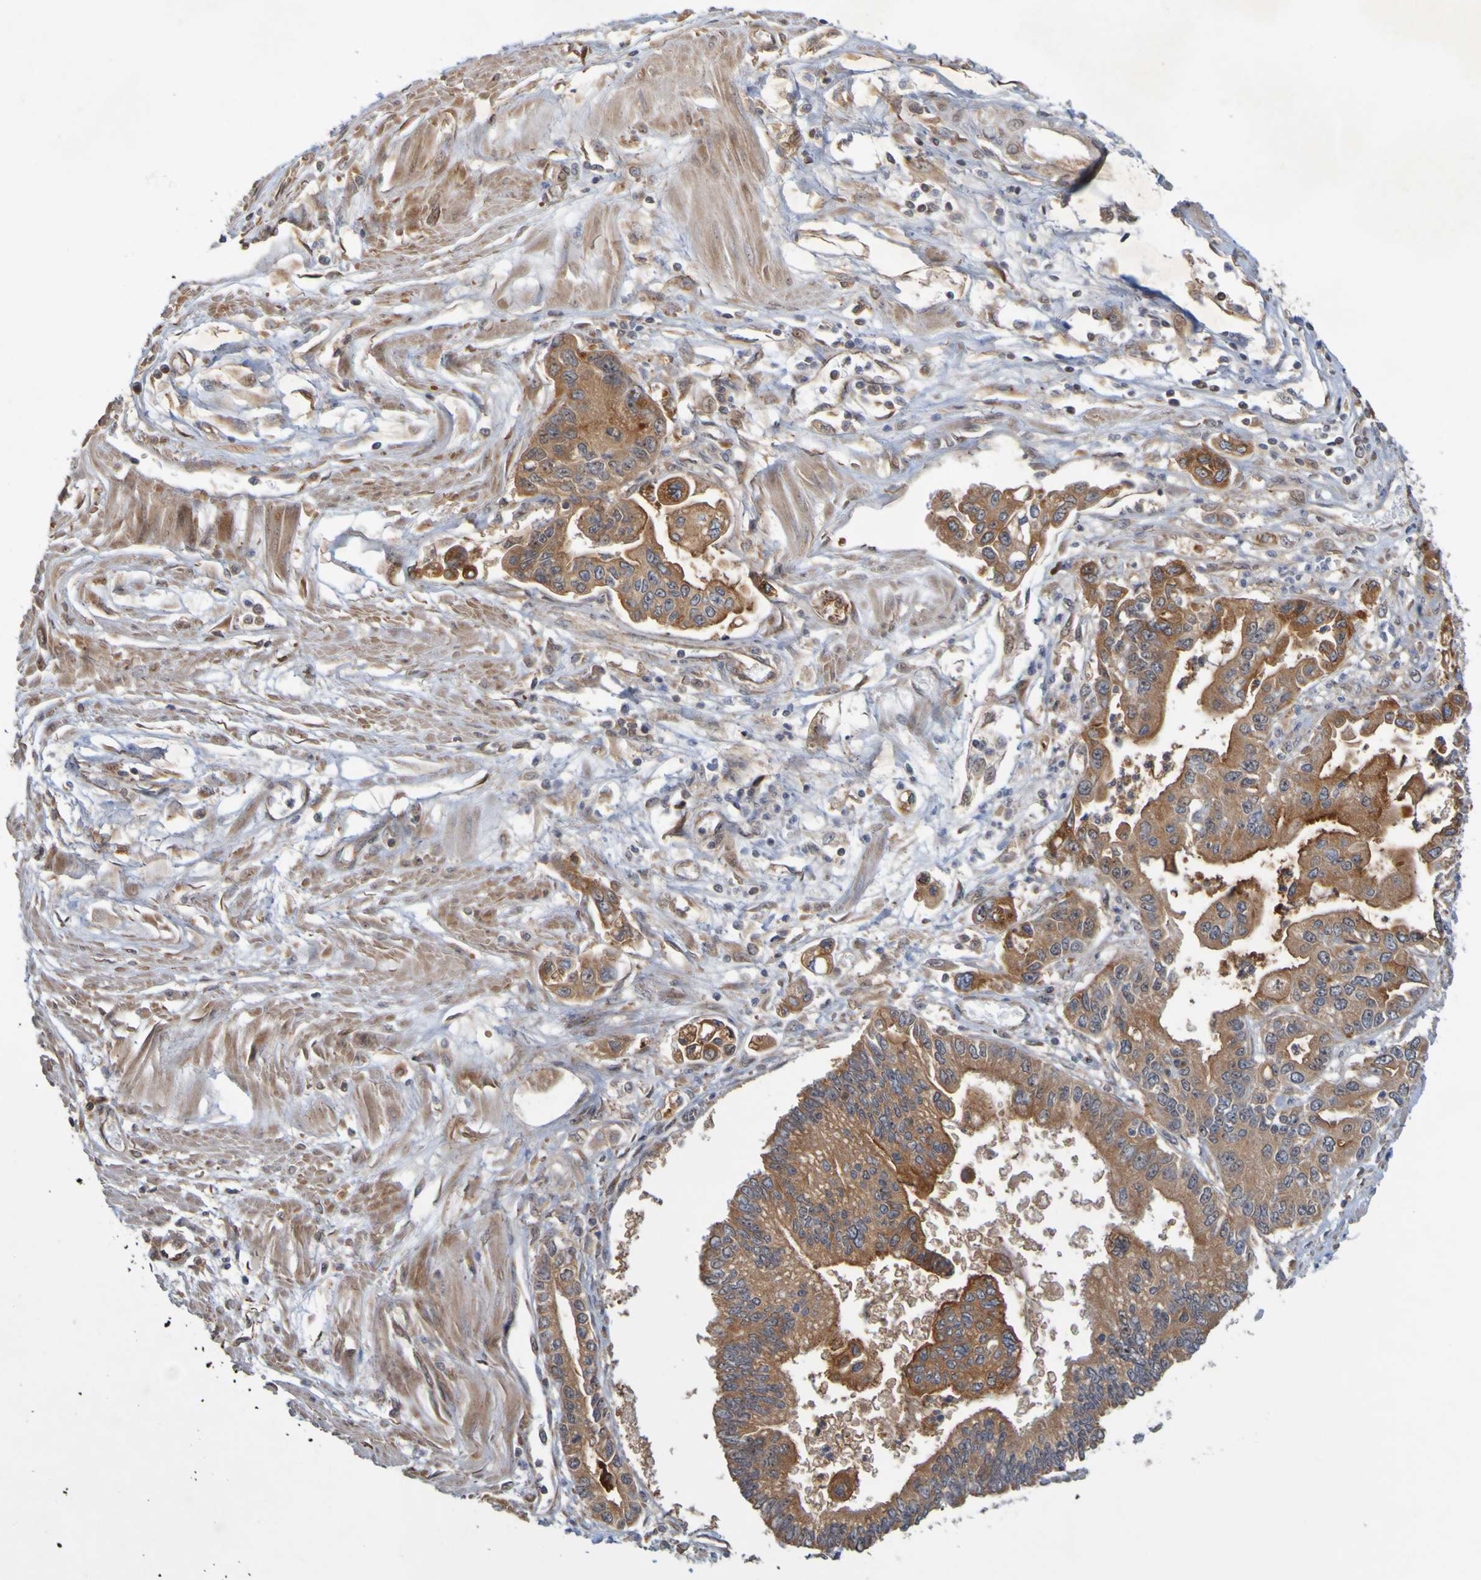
{"staining": {"intensity": "moderate", "quantity": ">75%", "location": "cytoplasmic/membranous"}, "tissue": "pancreatic cancer", "cell_type": "Tumor cells", "image_type": "cancer", "snomed": [{"axis": "morphology", "description": "Adenocarcinoma, NOS"}, {"axis": "topography", "description": "Pancreas"}], "caption": "Brown immunohistochemical staining in human pancreatic cancer (adenocarcinoma) demonstrates moderate cytoplasmic/membranous expression in about >75% of tumor cells.", "gene": "TMBIM1", "patient": {"sex": "male", "age": 56}}